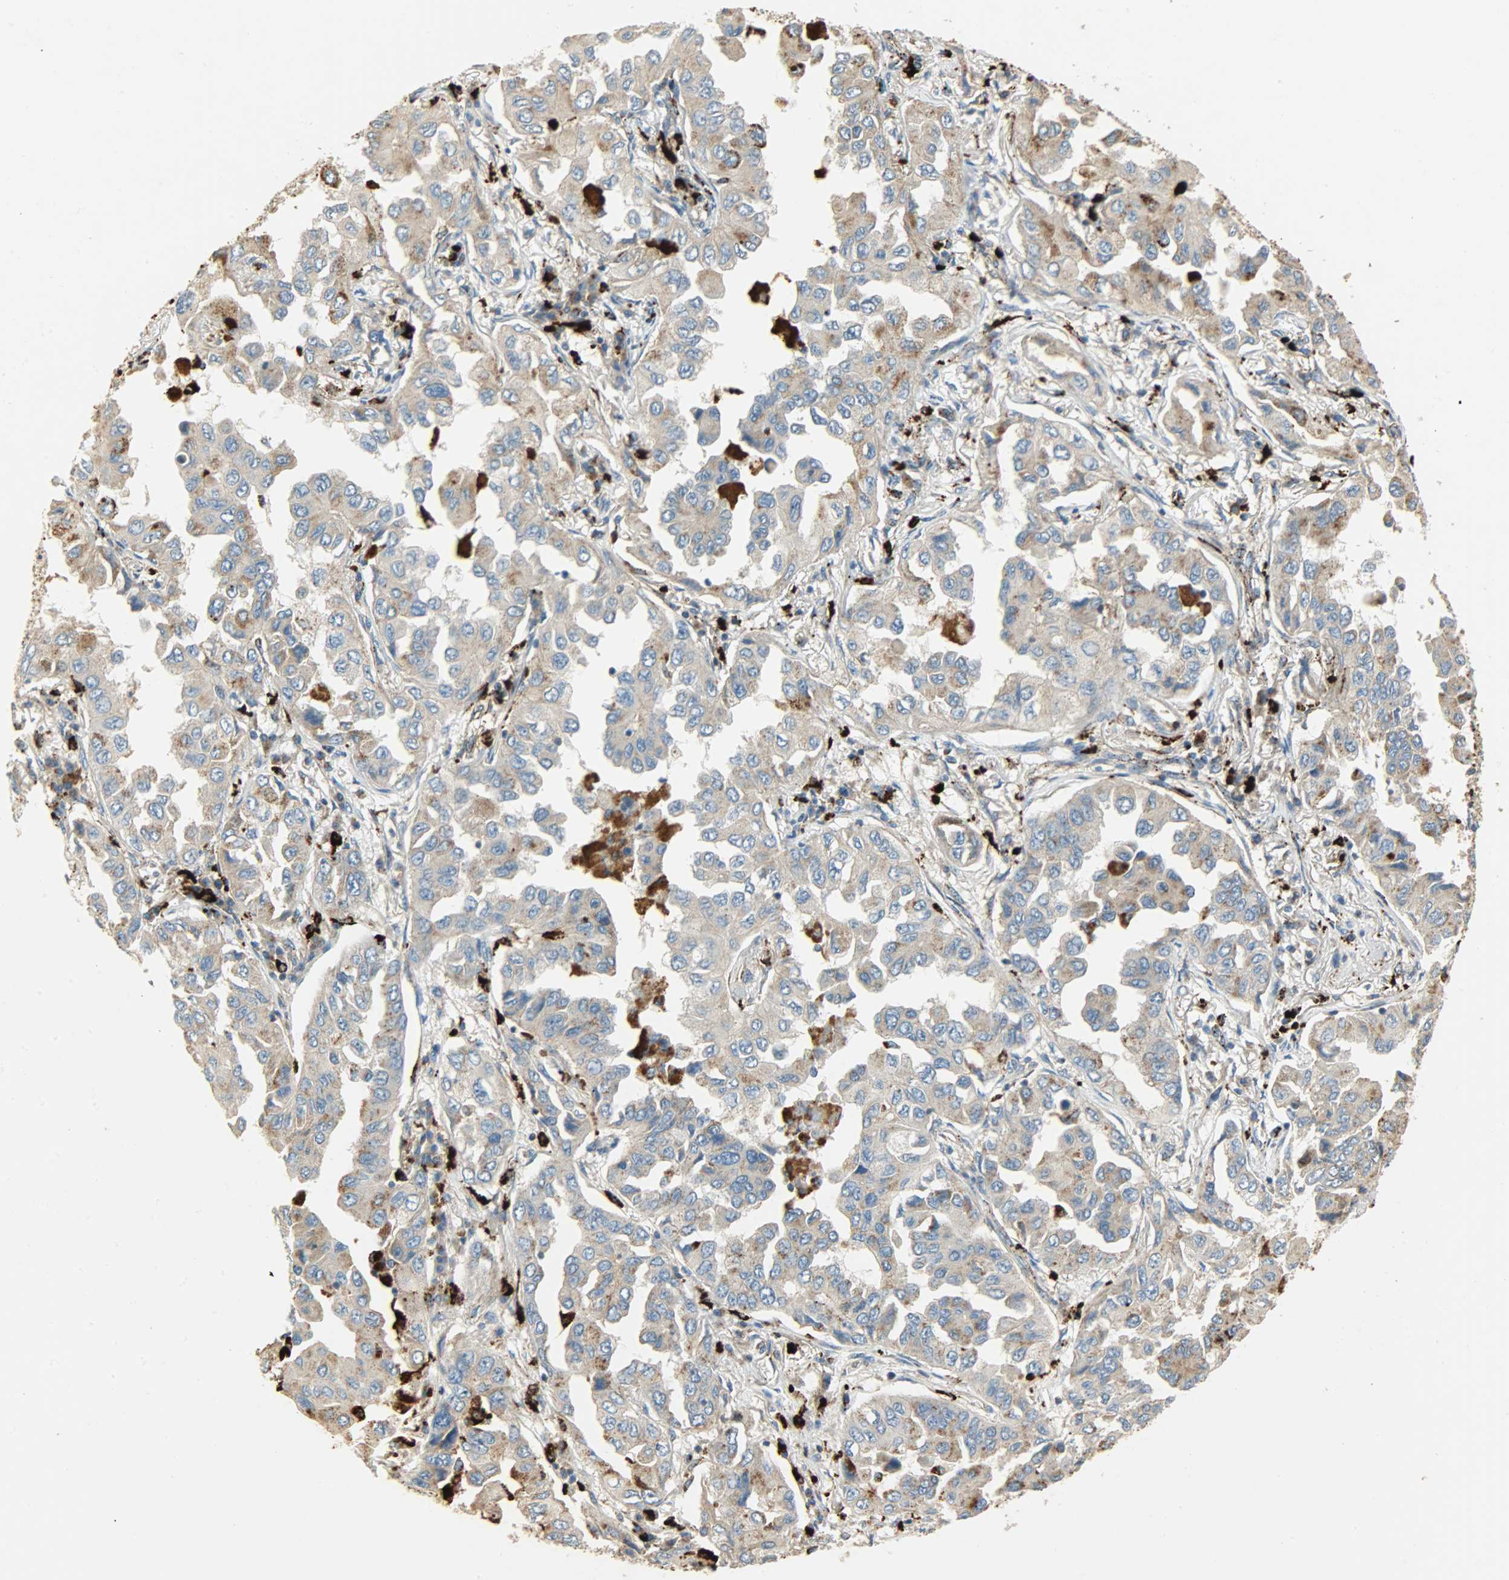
{"staining": {"intensity": "weak", "quantity": ">75%", "location": "cytoplasmic/membranous"}, "tissue": "lung cancer", "cell_type": "Tumor cells", "image_type": "cancer", "snomed": [{"axis": "morphology", "description": "Adenocarcinoma, NOS"}, {"axis": "topography", "description": "Lung"}], "caption": "IHC of human lung adenocarcinoma exhibits low levels of weak cytoplasmic/membranous expression in approximately >75% of tumor cells.", "gene": "ASAH1", "patient": {"sex": "female", "age": 65}}